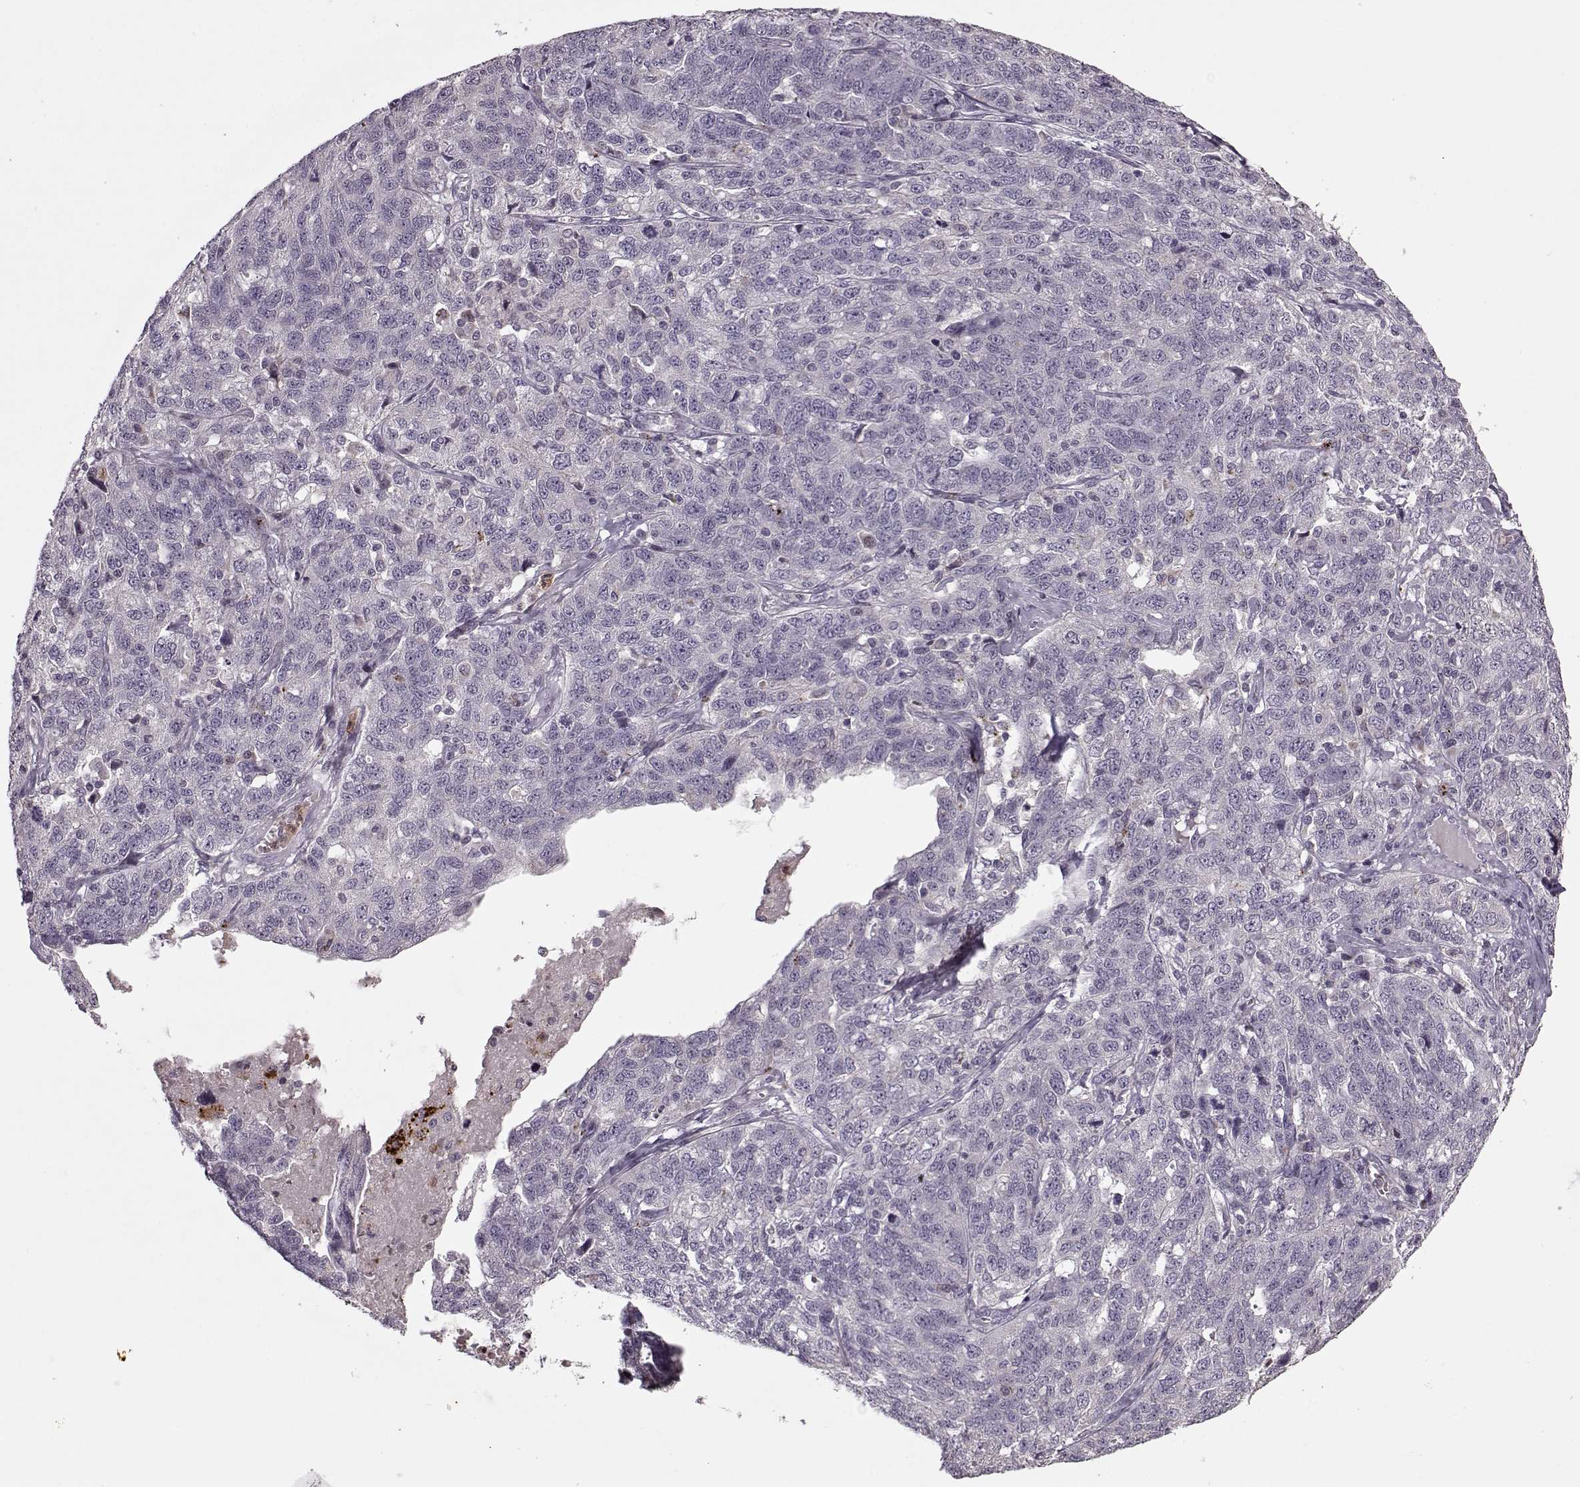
{"staining": {"intensity": "negative", "quantity": "none", "location": "none"}, "tissue": "ovarian cancer", "cell_type": "Tumor cells", "image_type": "cancer", "snomed": [{"axis": "morphology", "description": "Cystadenocarcinoma, serous, NOS"}, {"axis": "topography", "description": "Ovary"}], "caption": "A photomicrograph of human ovarian serous cystadenocarcinoma is negative for staining in tumor cells. (Immunohistochemistry, brightfield microscopy, high magnification).", "gene": "ACOT11", "patient": {"sex": "female", "age": 71}}